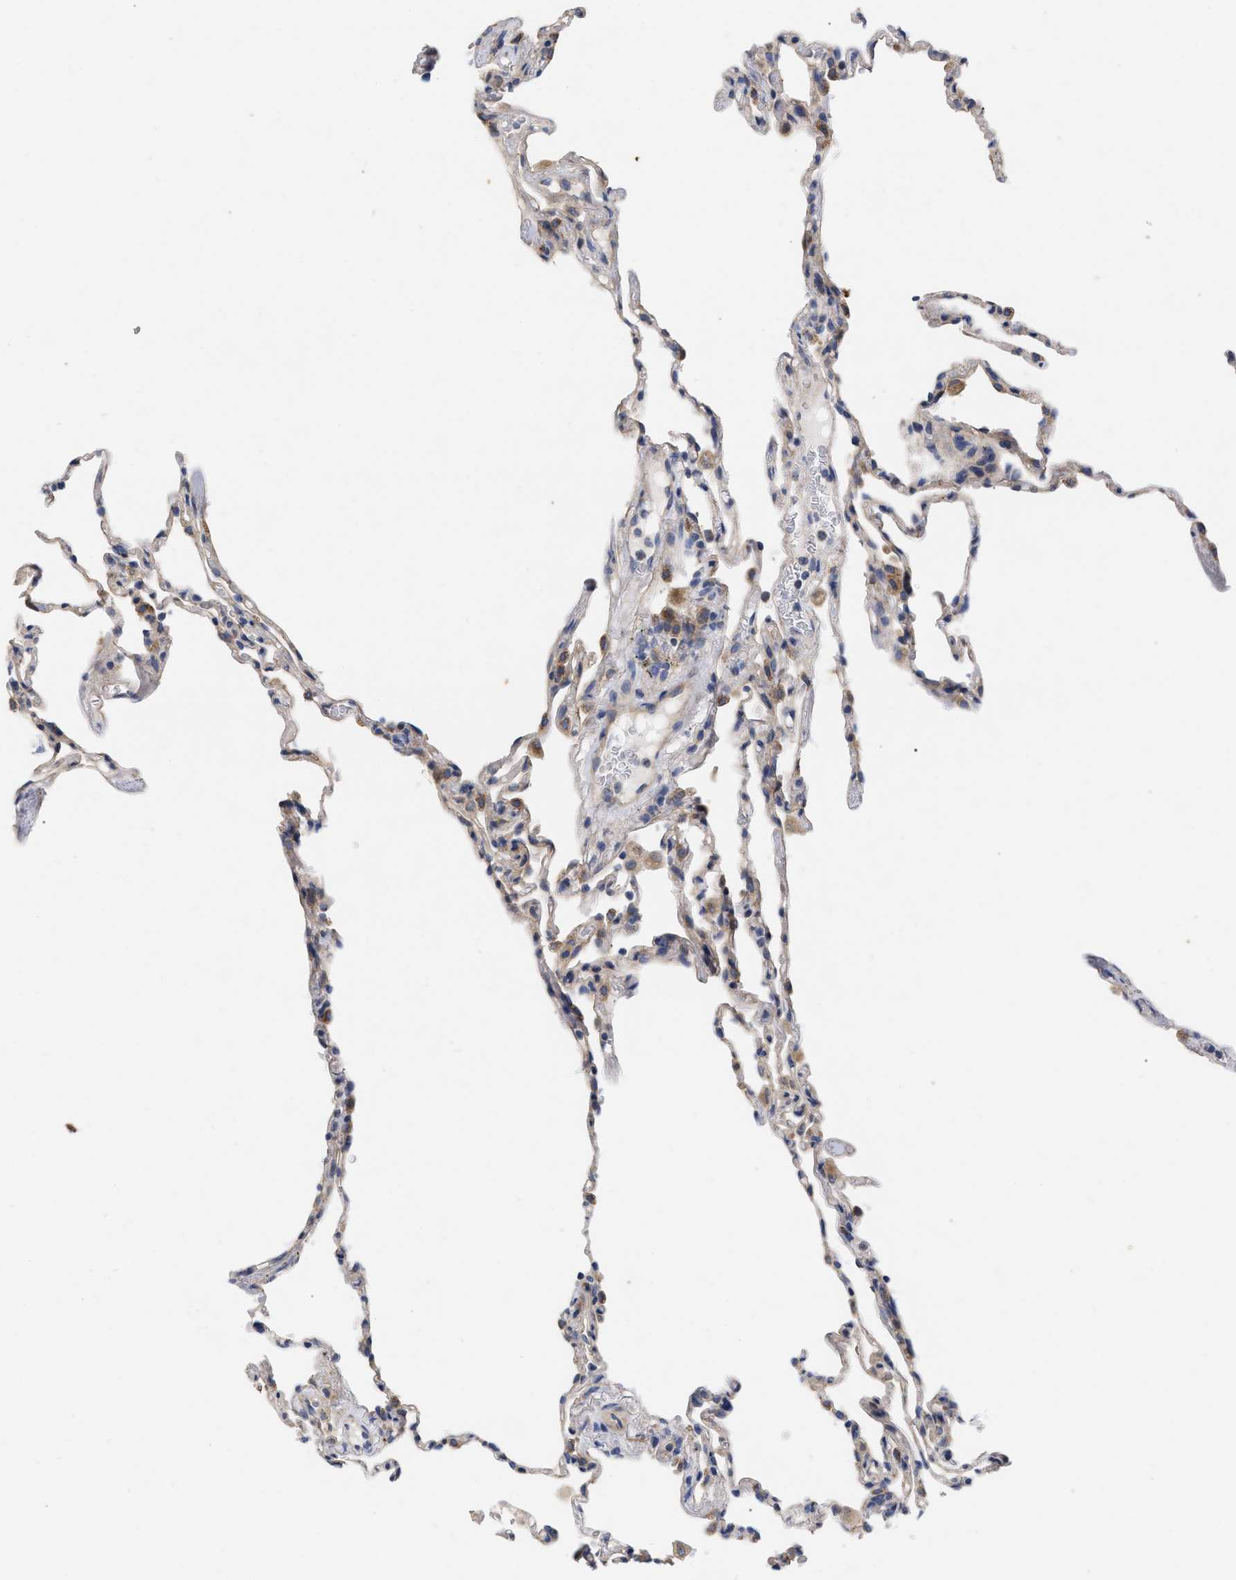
{"staining": {"intensity": "moderate", "quantity": "<25%", "location": "cytoplasmic/membranous"}, "tissue": "lung", "cell_type": "Alveolar cells", "image_type": "normal", "snomed": [{"axis": "morphology", "description": "Normal tissue, NOS"}, {"axis": "topography", "description": "Lung"}], "caption": "Approximately <25% of alveolar cells in unremarkable human lung exhibit moderate cytoplasmic/membranous protein expression as visualized by brown immunohistochemical staining.", "gene": "VIP", "patient": {"sex": "male", "age": 59}}